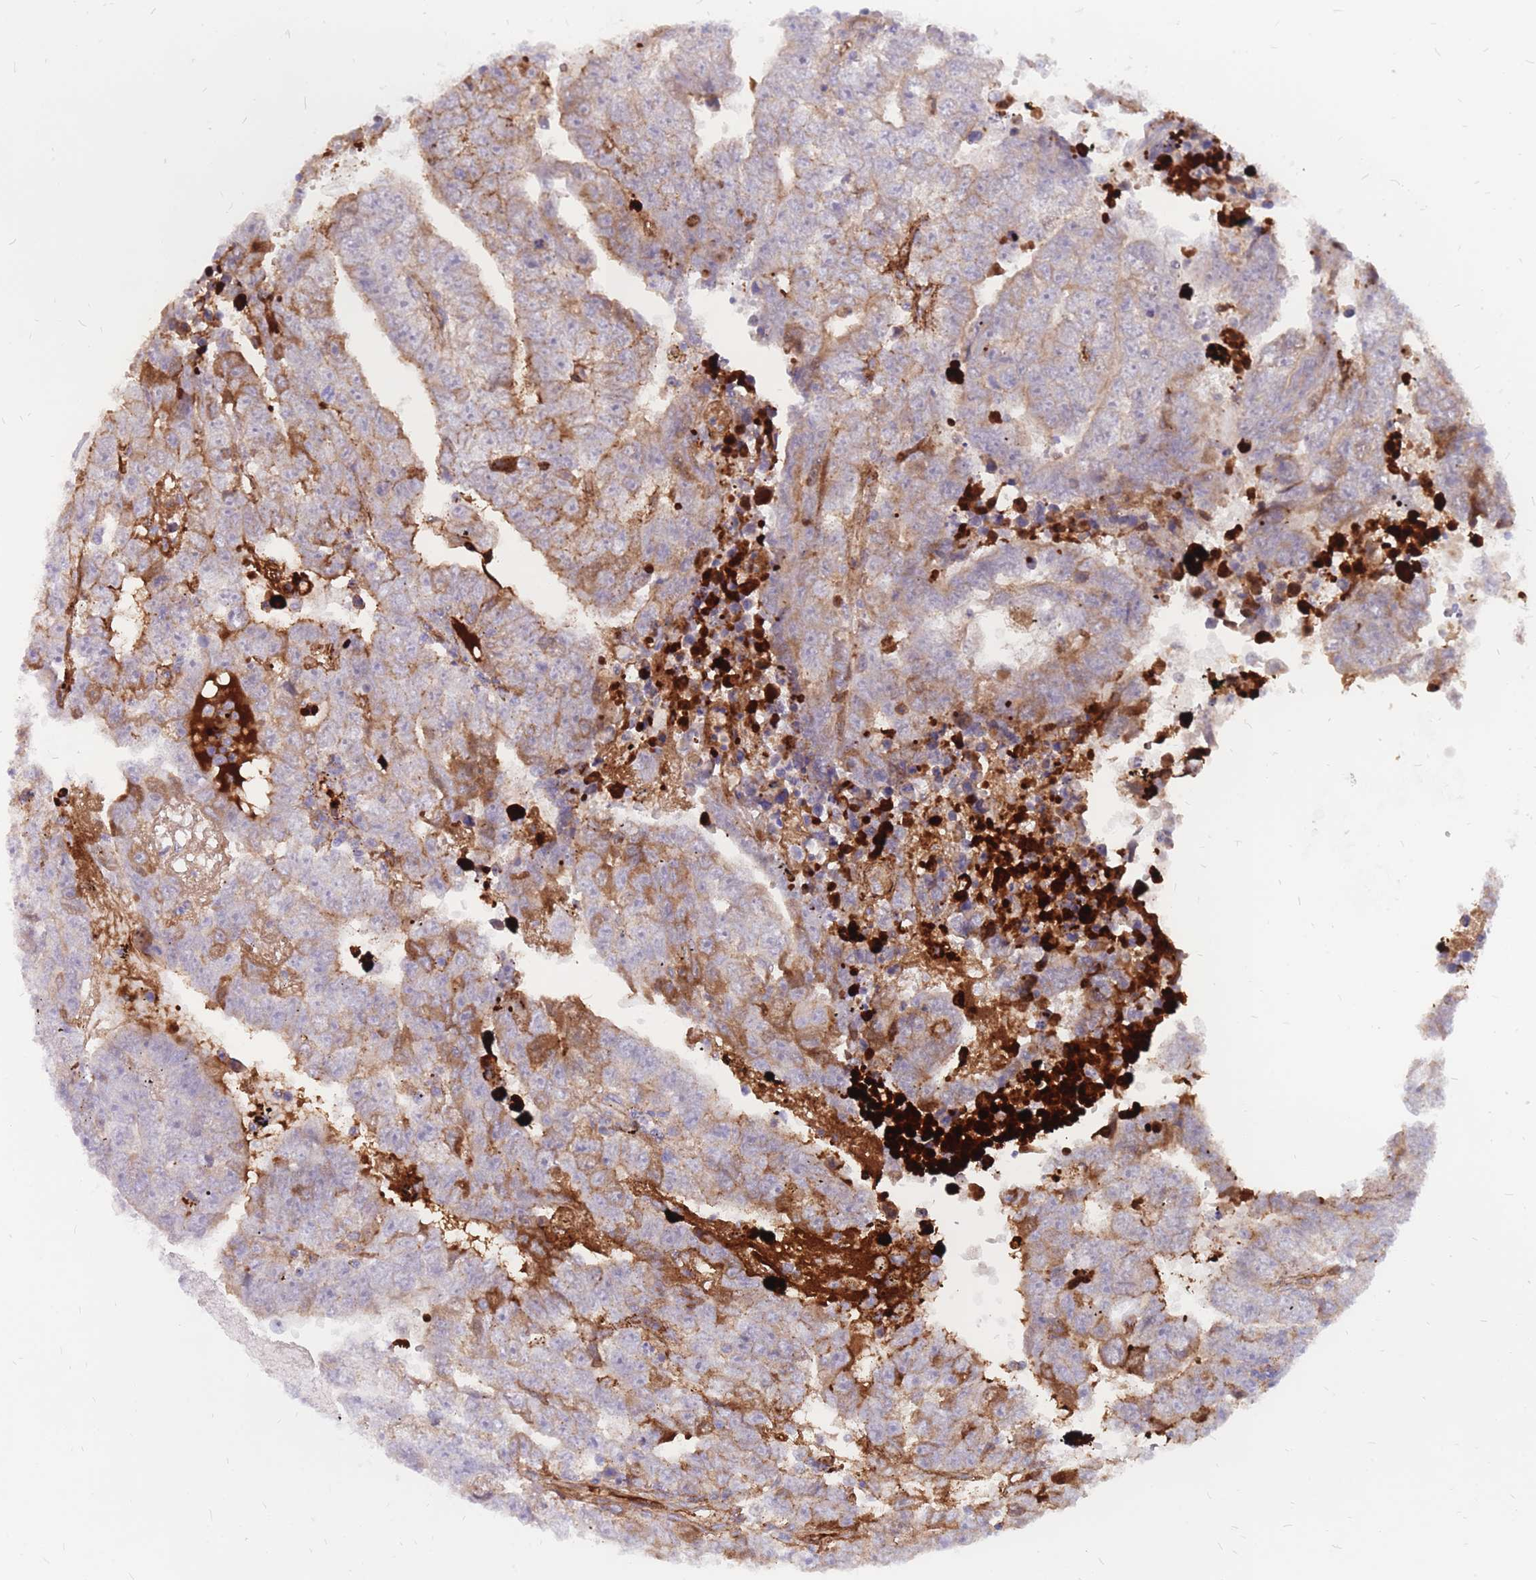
{"staining": {"intensity": "negative", "quantity": "none", "location": "none"}, "tissue": "testis cancer", "cell_type": "Tumor cells", "image_type": "cancer", "snomed": [{"axis": "morphology", "description": "Carcinoma, Embryonal, NOS"}, {"axis": "topography", "description": "Testis"}], "caption": "Tumor cells show no significant protein expression in embryonal carcinoma (testis). Nuclei are stained in blue.", "gene": "ADD2", "patient": {"sex": "male", "age": 25}}